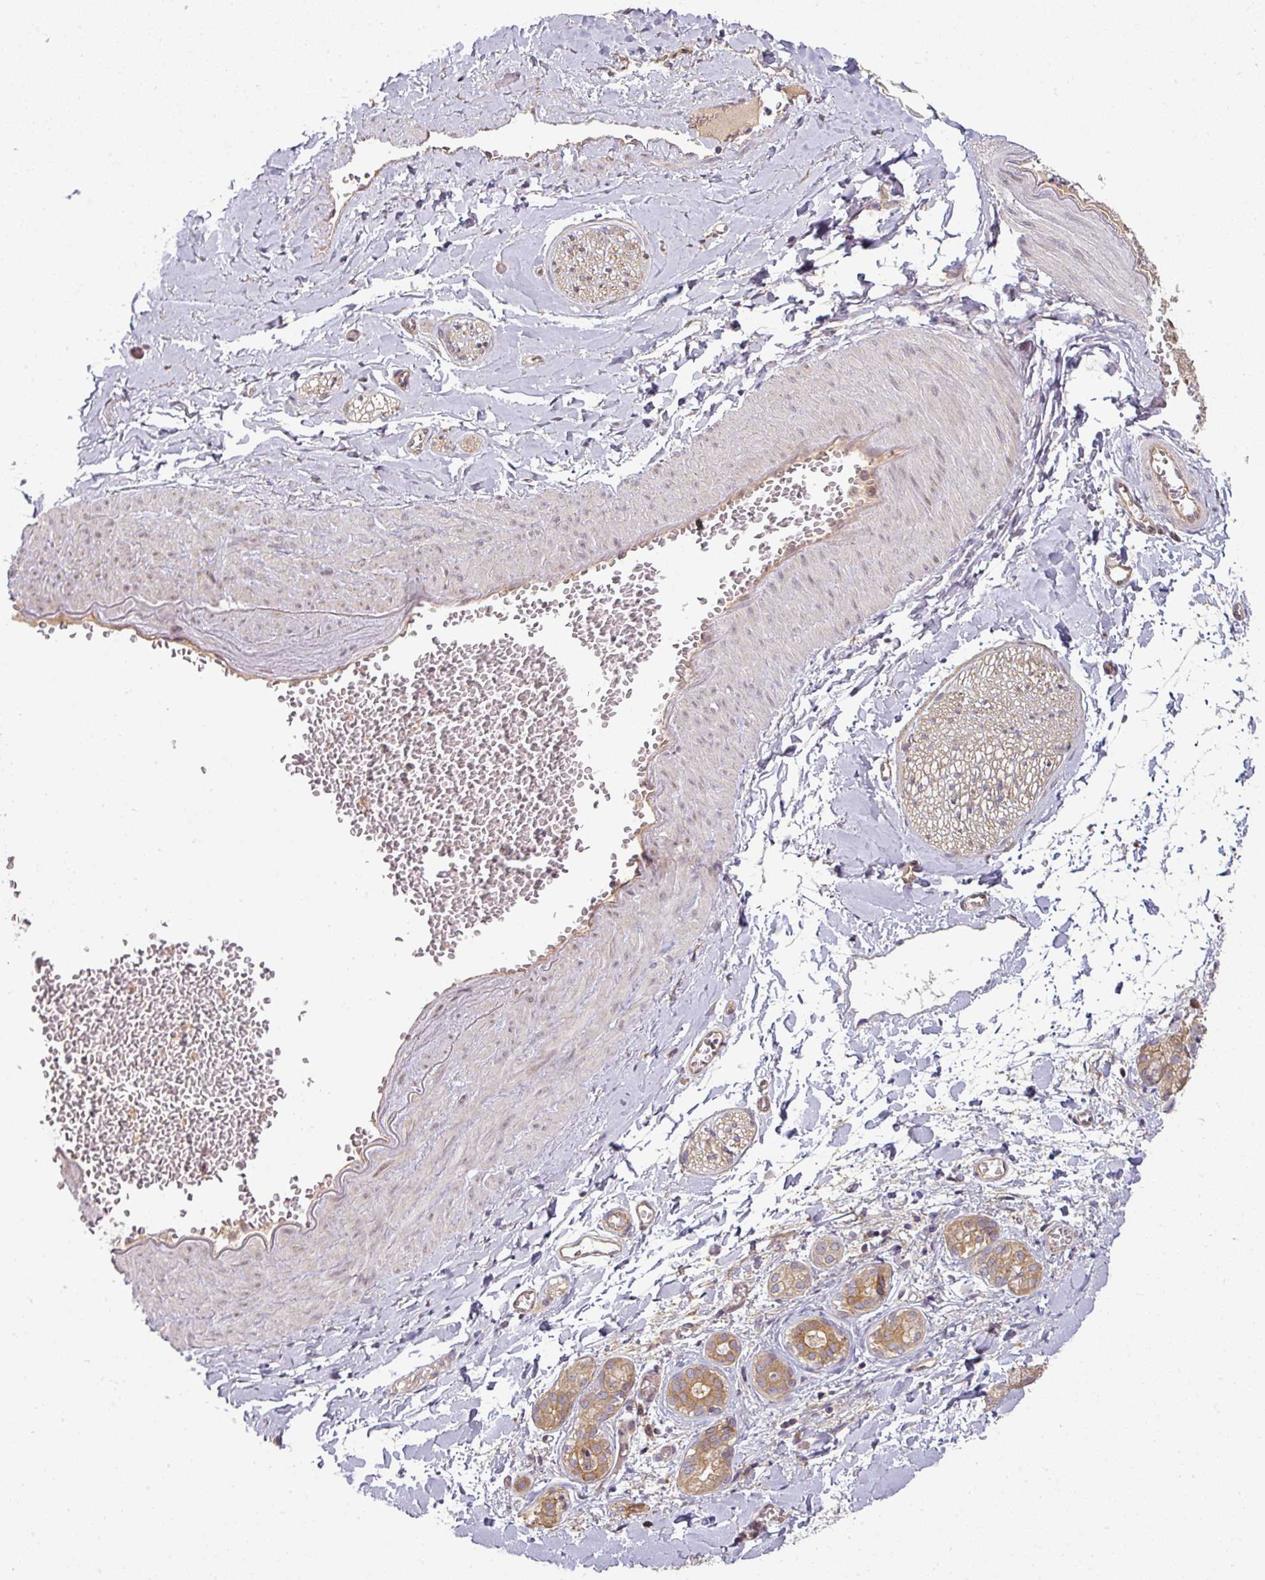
{"staining": {"intensity": "moderate", "quantity": ">75%", "location": "cytoplasmic/membranous"}, "tissue": "soft tissue", "cell_type": "Fibroblasts", "image_type": "normal", "snomed": [{"axis": "morphology", "description": "Normal tissue, NOS"}, {"axis": "topography", "description": "Salivary gland"}, {"axis": "topography", "description": "Peripheral nerve tissue"}], "caption": "The micrograph reveals immunohistochemical staining of unremarkable soft tissue. There is moderate cytoplasmic/membranous positivity is present in approximately >75% of fibroblasts. The staining was performed using DAB (3,3'-diaminobenzidine) to visualize the protein expression in brown, while the nuclei were stained in blue with hematoxylin (Magnification: 20x).", "gene": "RNF31", "patient": {"sex": "female", "age": 24}}